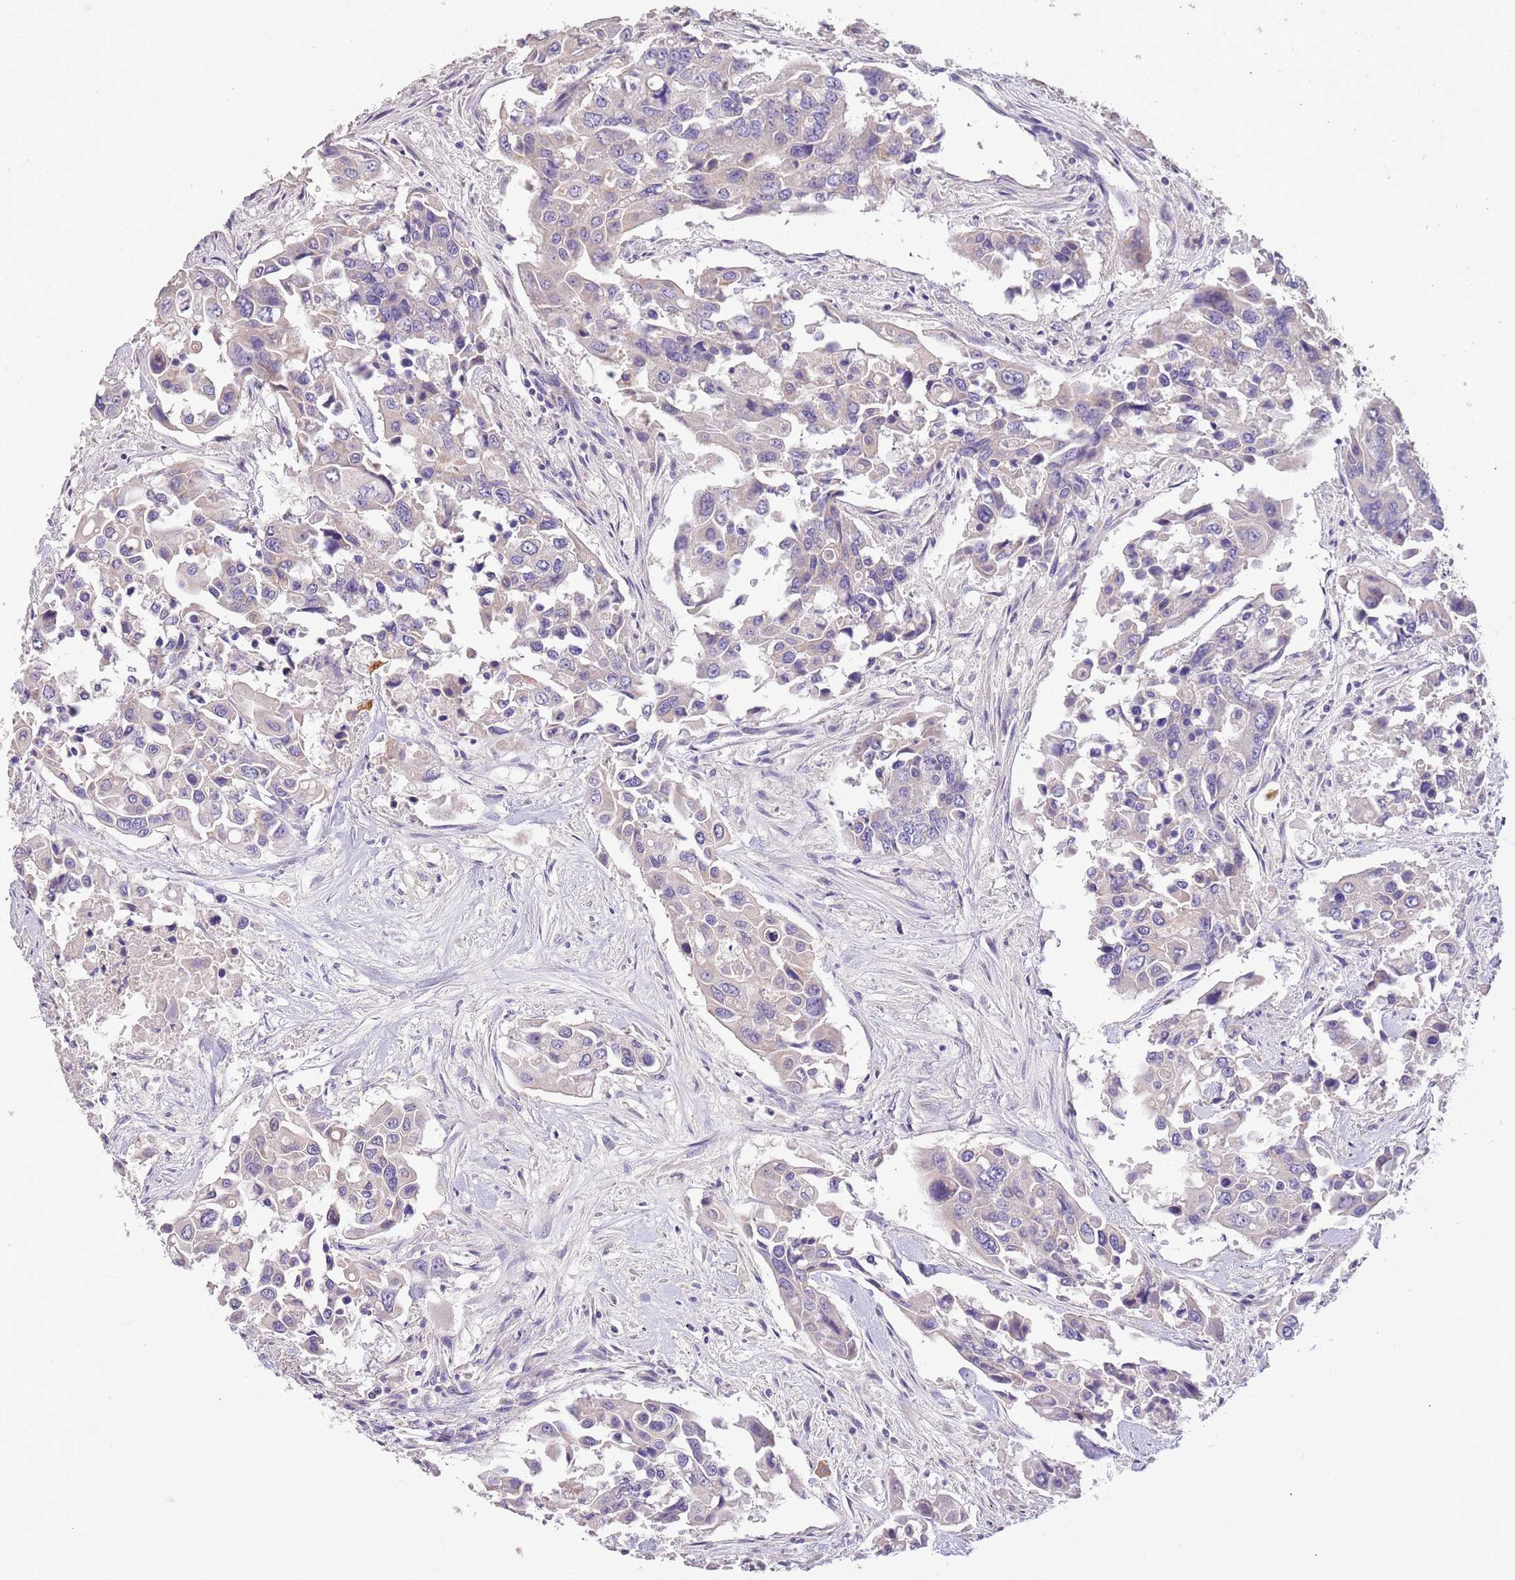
{"staining": {"intensity": "negative", "quantity": "none", "location": "none"}, "tissue": "colorectal cancer", "cell_type": "Tumor cells", "image_type": "cancer", "snomed": [{"axis": "morphology", "description": "Adenocarcinoma, NOS"}, {"axis": "topography", "description": "Colon"}], "caption": "Colorectal adenocarcinoma stained for a protein using immunohistochemistry demonstrates no positivity tumor cells.", "gene": "ZNF658", "patient": {"sex": "male", "age": 77}}